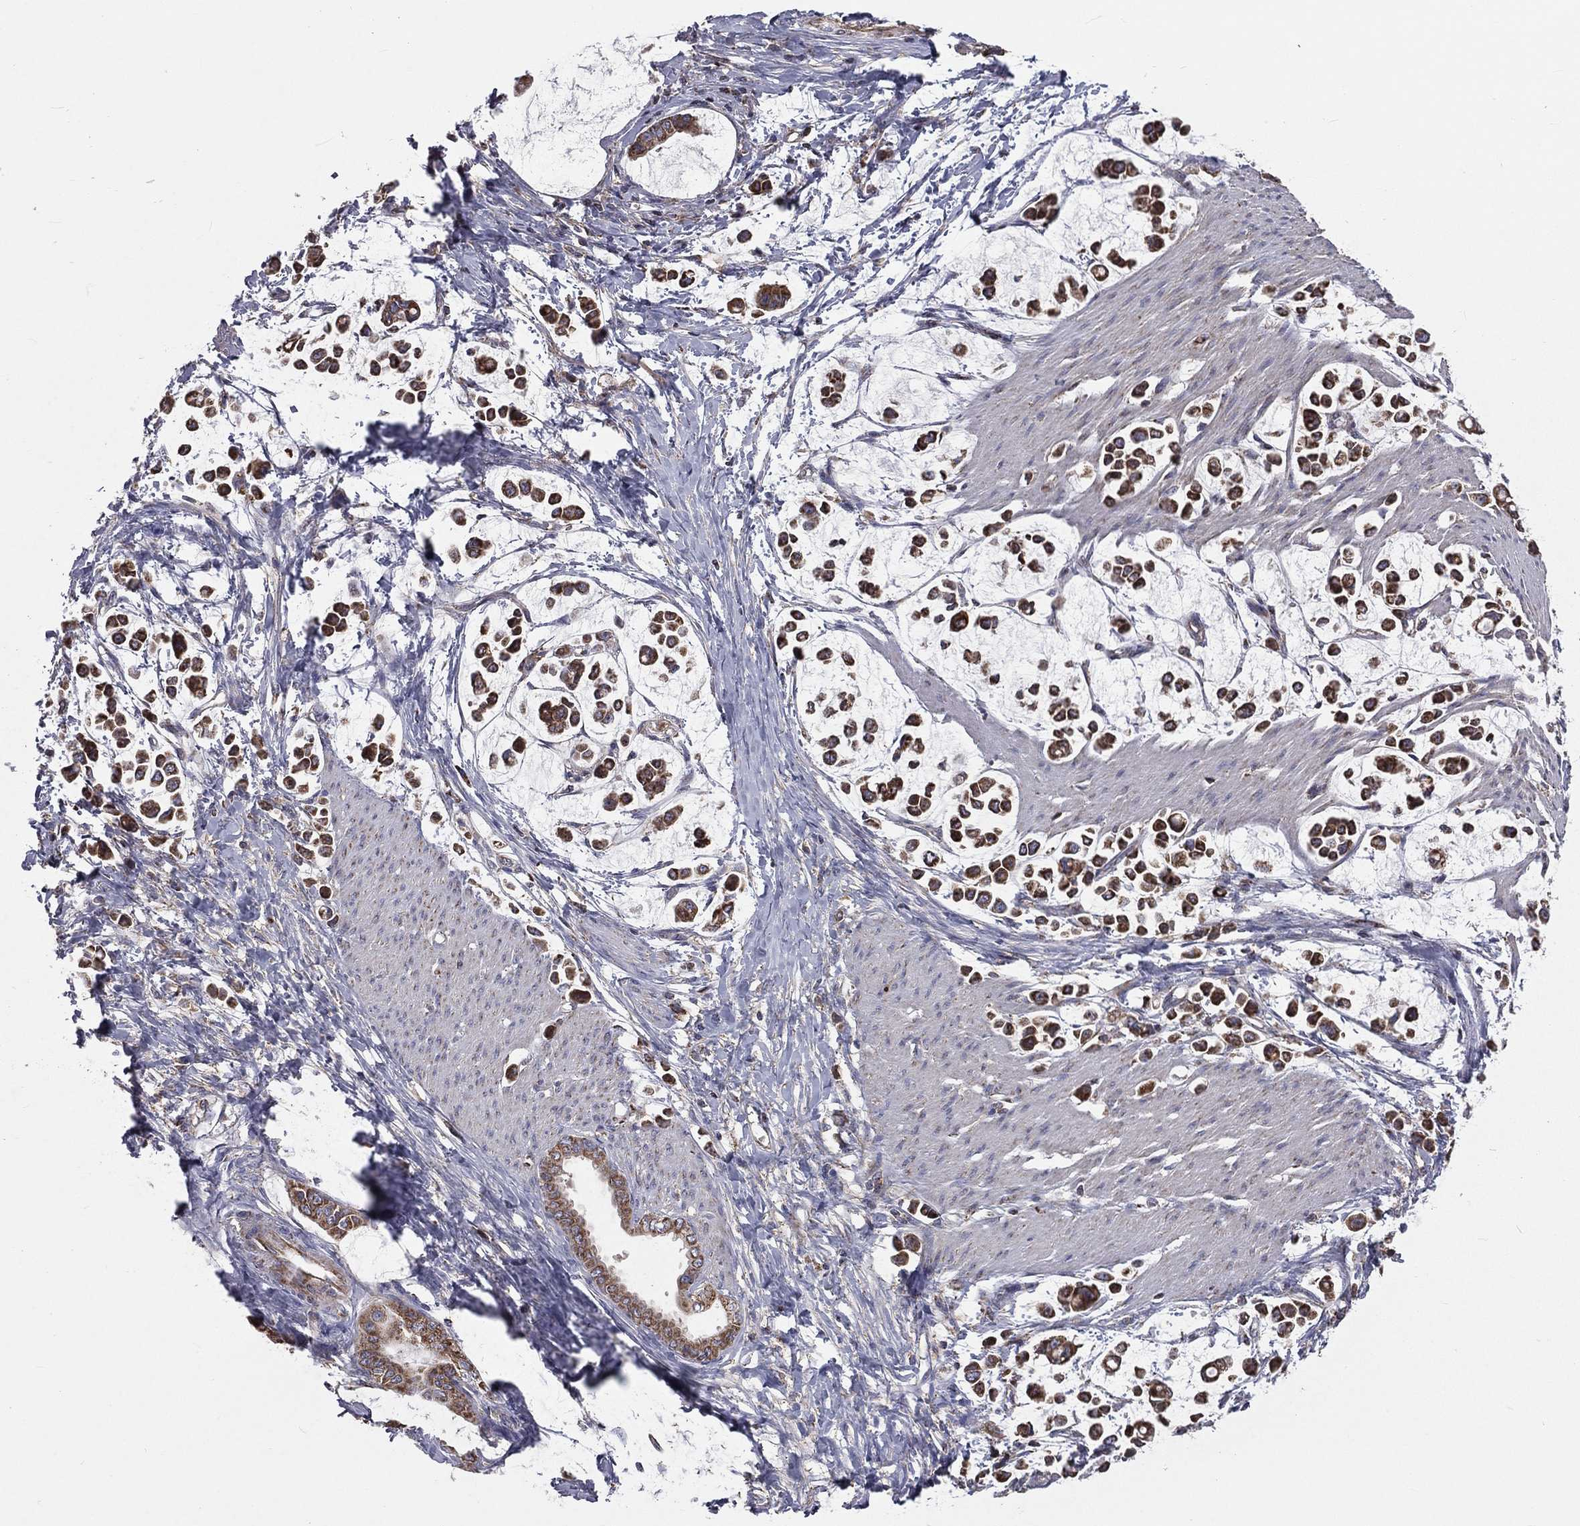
{"staining": {"intensity": "strong", "quantity": ">75%", "location": "cytoplasmic/membranous"}, "tissue": "stomach cancer", "cell_type": "Tumor cells", "image_type": "cancer", "snomed": [{"axis": "morphology", "description": "Adenocarcinoma, NOS"}, {"axis": "topography", "description": "Stomach"}], "caption": "Immunohistochemical staining of stomach cancer (adenocarcinoma) shows high levels of strong cytoplasmic/membranous expression in about >75% of tumor cells. Using DAB (3,3'-diaminobenzidine) (brown) and hematoxylin (blue) stains, captured at high magnification using brightfield microscopy.", "gene": "GPD1", "patient": {"sex": "male", "age": 82}}